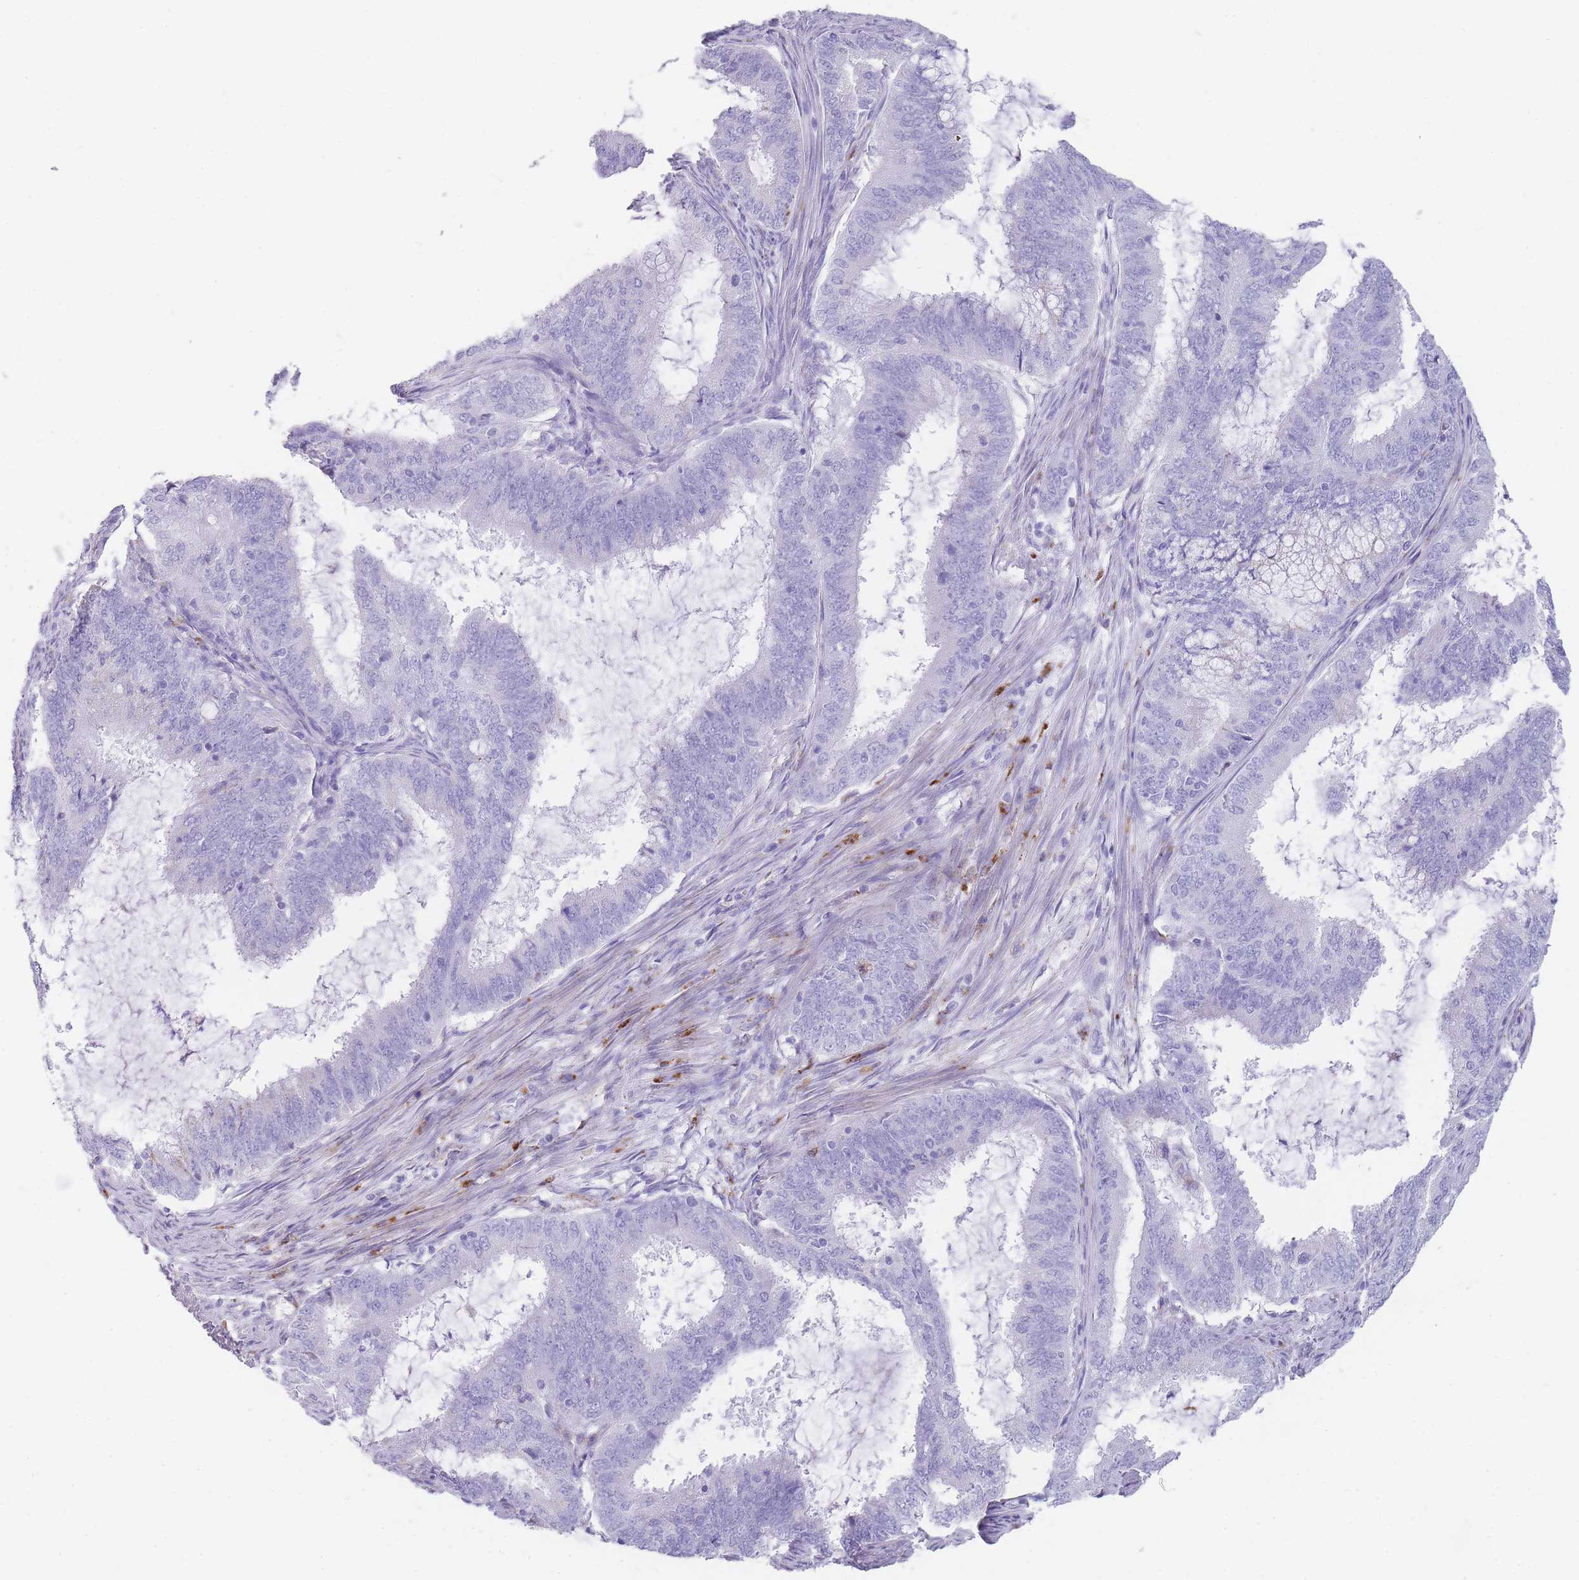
{"staining": {"intensity": "negative", "quantity": "none", "location": "none"}, "tissue": "endometrial cancer", "cell_type": "Tumor cells", "image_type": "cancer", "snomed": [{"axis": "morphology", "description": "Adenocarcinoma, NOS"}, {"axis": "topography", "description": "Endometrium"}], "caption": "High magnification brightfield microscopy of adenocarcinoma (endometrial) stained with DAB (3,3'-diaminobenzidine) (brown) and counterstained with hematoxylin (blue): tumor cells show no significant expression. (Stains: DAB (3,3'-diaminobenzidine) immunohistochemistry (IHC) with hematoxylin counter stain, Microscopy: brightfield microscopy at high magnification).", "gene": "RHO", "patient": {"sex": "female", "age": 51}}